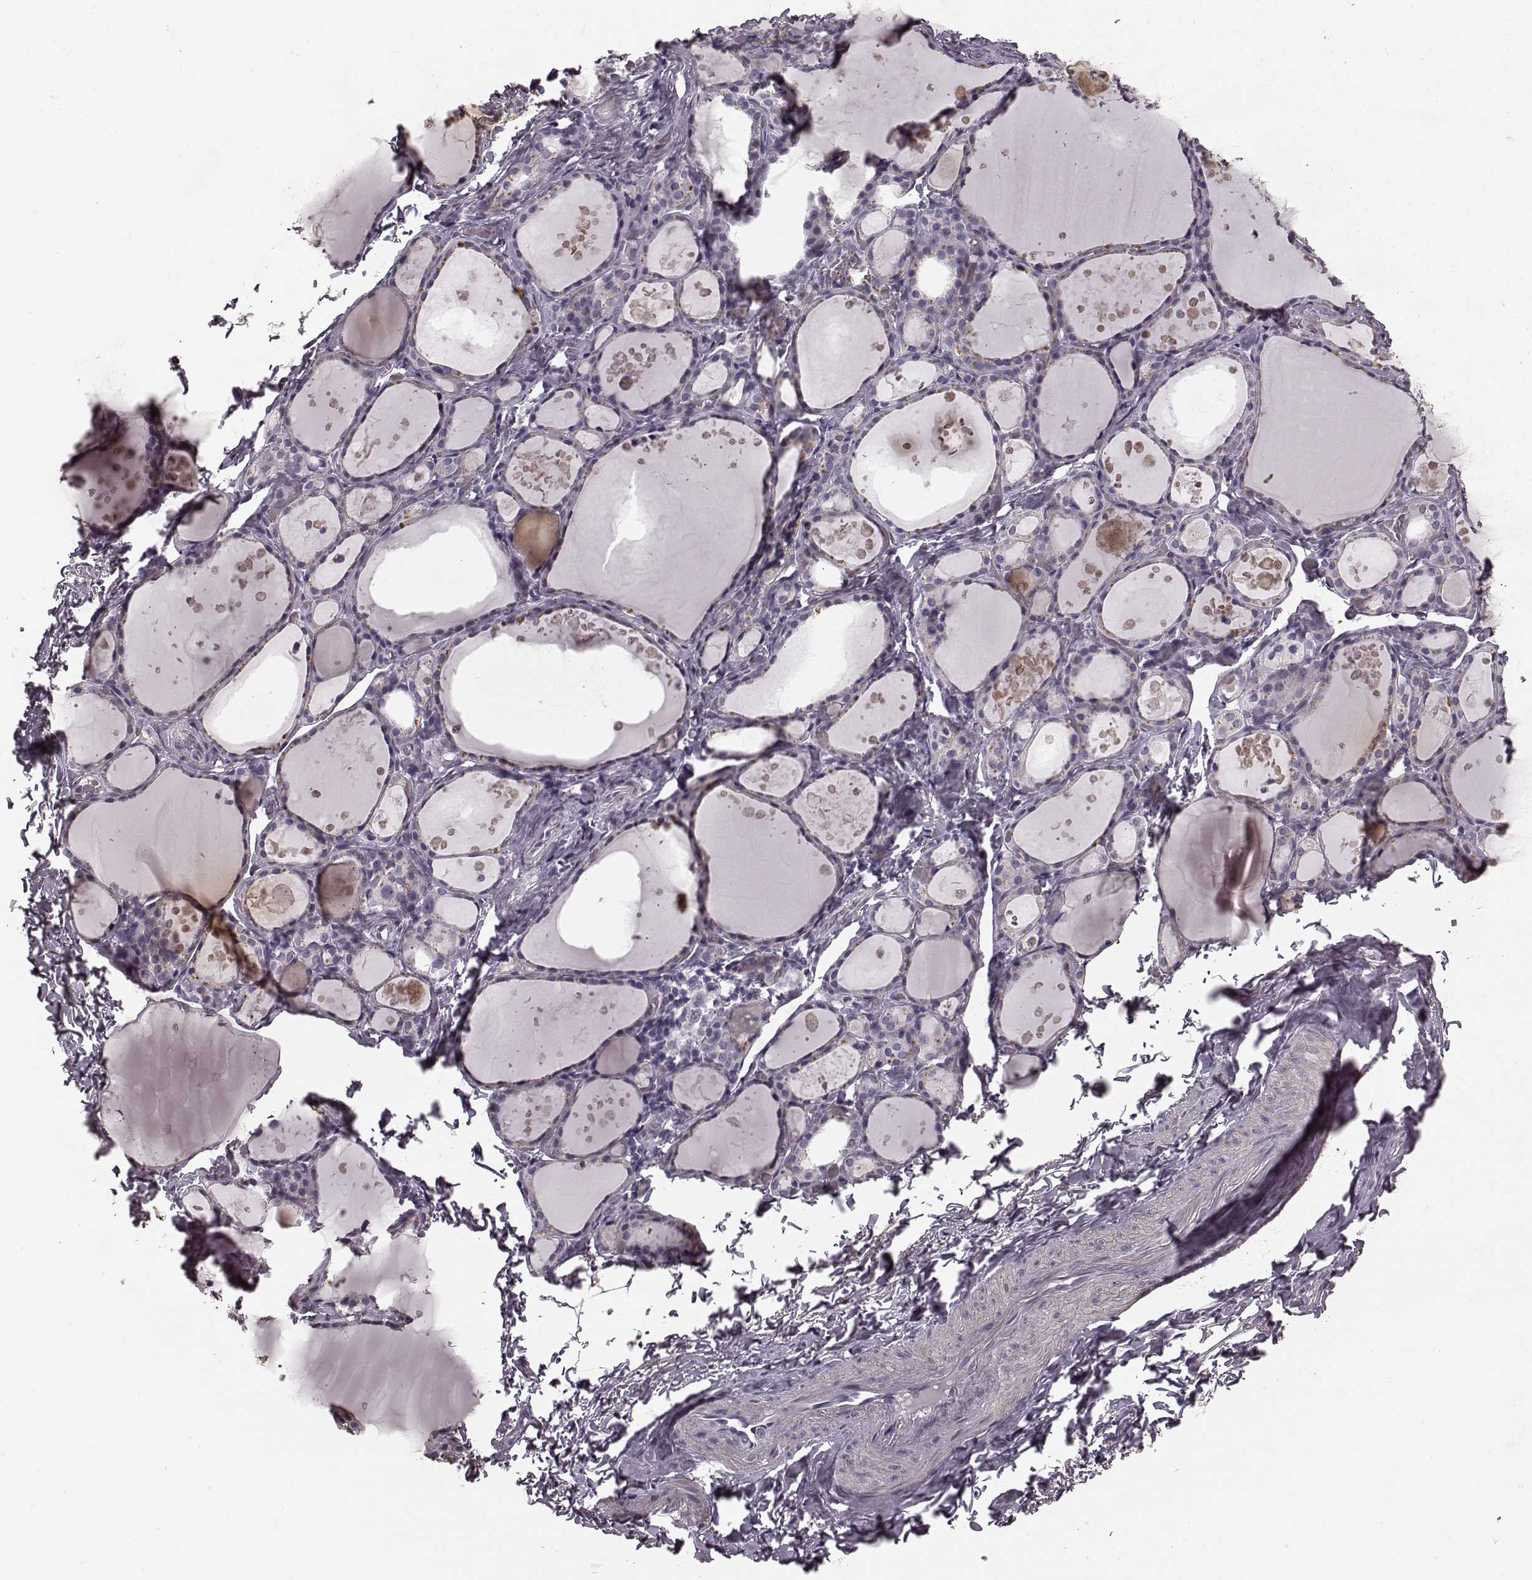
{"staining": {"intensity": "negative", "quantity": "none", "location": "none"}, "tissue": "thyroid gland", "cell_type": "Glandular cells", "image_type": "normal", "snomed": [{"axis": "morphology", "description": "Normal tissue, NOS"}, {"axis": "topography", "description": "Thyroid gland"}], "caption": "DAB immunohistochemical staining of benign human thyroid gland demonstrates no significant expression in glandular cells.", "gene": "RIT2", "patient": {"sex": "male", "age": 68}}